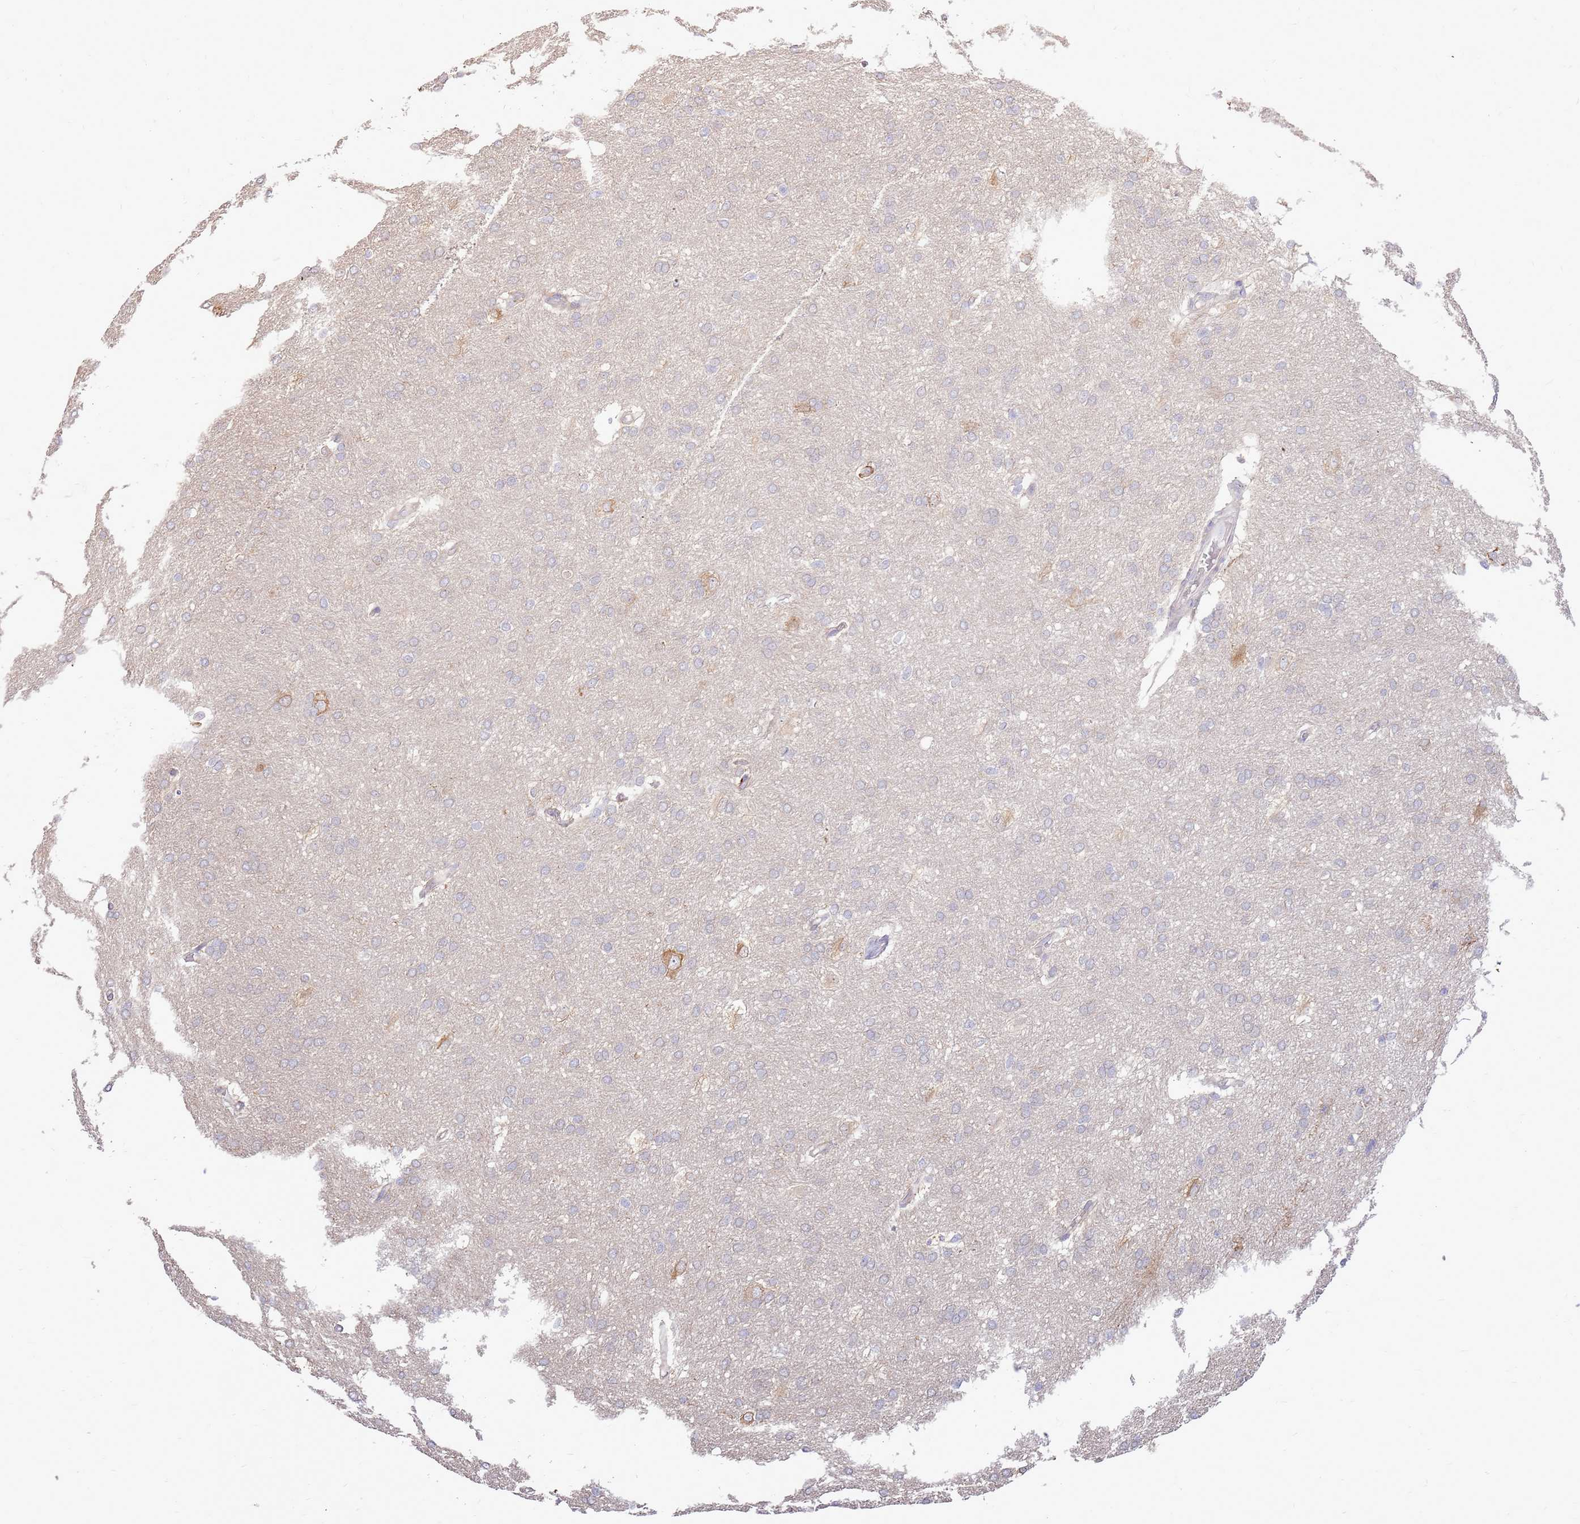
{"staining": {"intensity": "negative", "quantity": "none", "location": "none"}, "tissue": "cerebral cortex", "cell_type": "Endothelial cells", "image_type": "normal", "snomed": [{"axis": "morphology", "description": "Normal tissue, NOS"}, {"axis": "topography", "description": "Cerebral cortex"}], "caption": "Endothelial cells are negative for brown protein staining in normal cerebral cortex.", "gene": "UGGT2", "patient": {"sex": "male", "age": 62}}